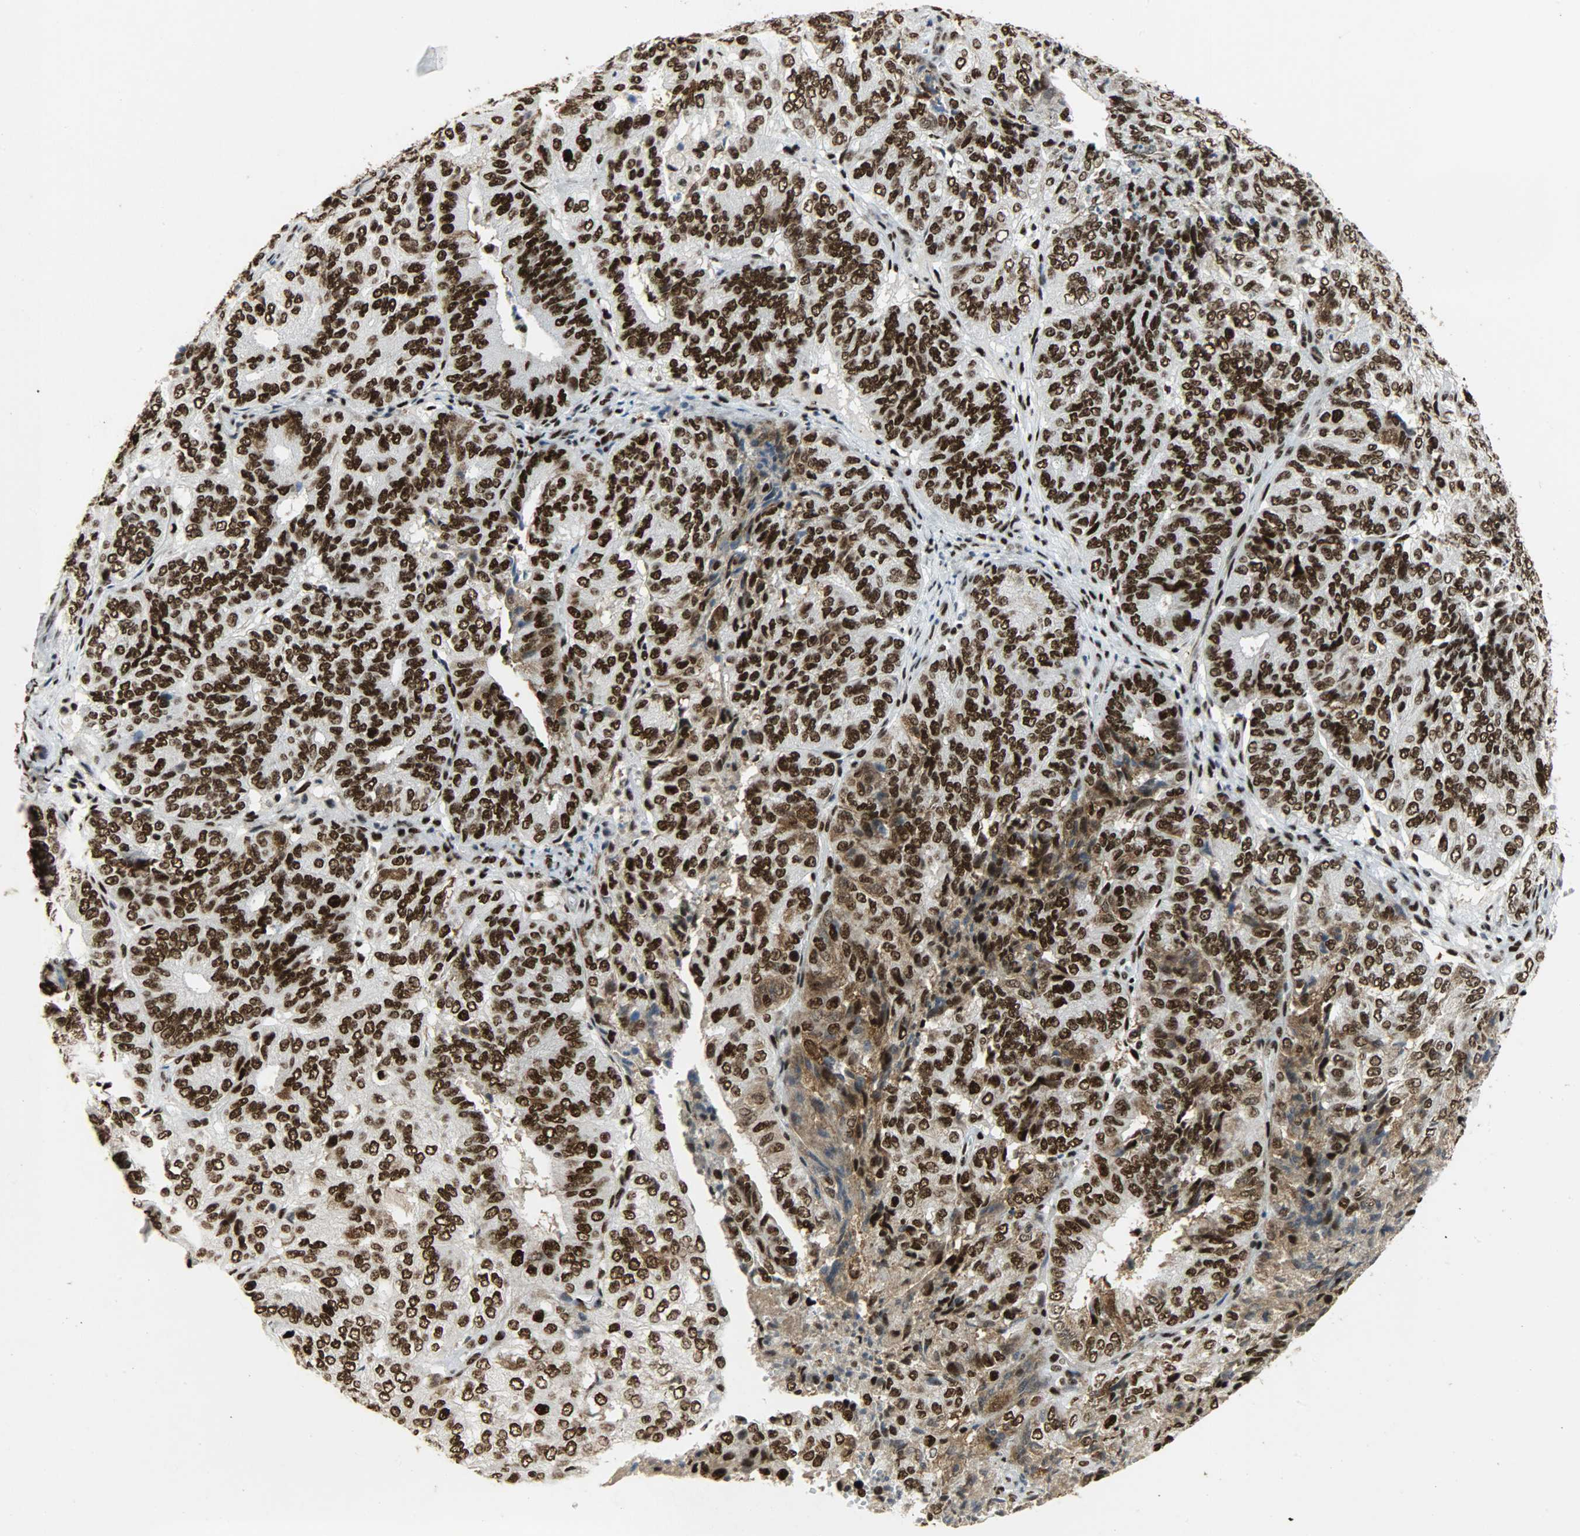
{"staining": {"intensity": "strong", "quantity": ">75%", "location": "cytoplasmic/membranous,nuclear"}, "tissue": "endometrial cancer", "cell_type": "Tumor cells", "image_type": "cancer", "snomed": [{"axis": "morphology", "description": "Adenocarcinoma, NOS"}, {"axis": "topography", "description": "Uterus"}], "caption": "Immunohistochemistry (IHC) photomicrograph of human endometrial cancer stained for a protein (brown), which displays high levels of strong cytoplasmic/membranous and nuclear expression in approximately >75% of tumor cells.", "gene": "SSB", "patient": {"sex": "female", "age": 60}}